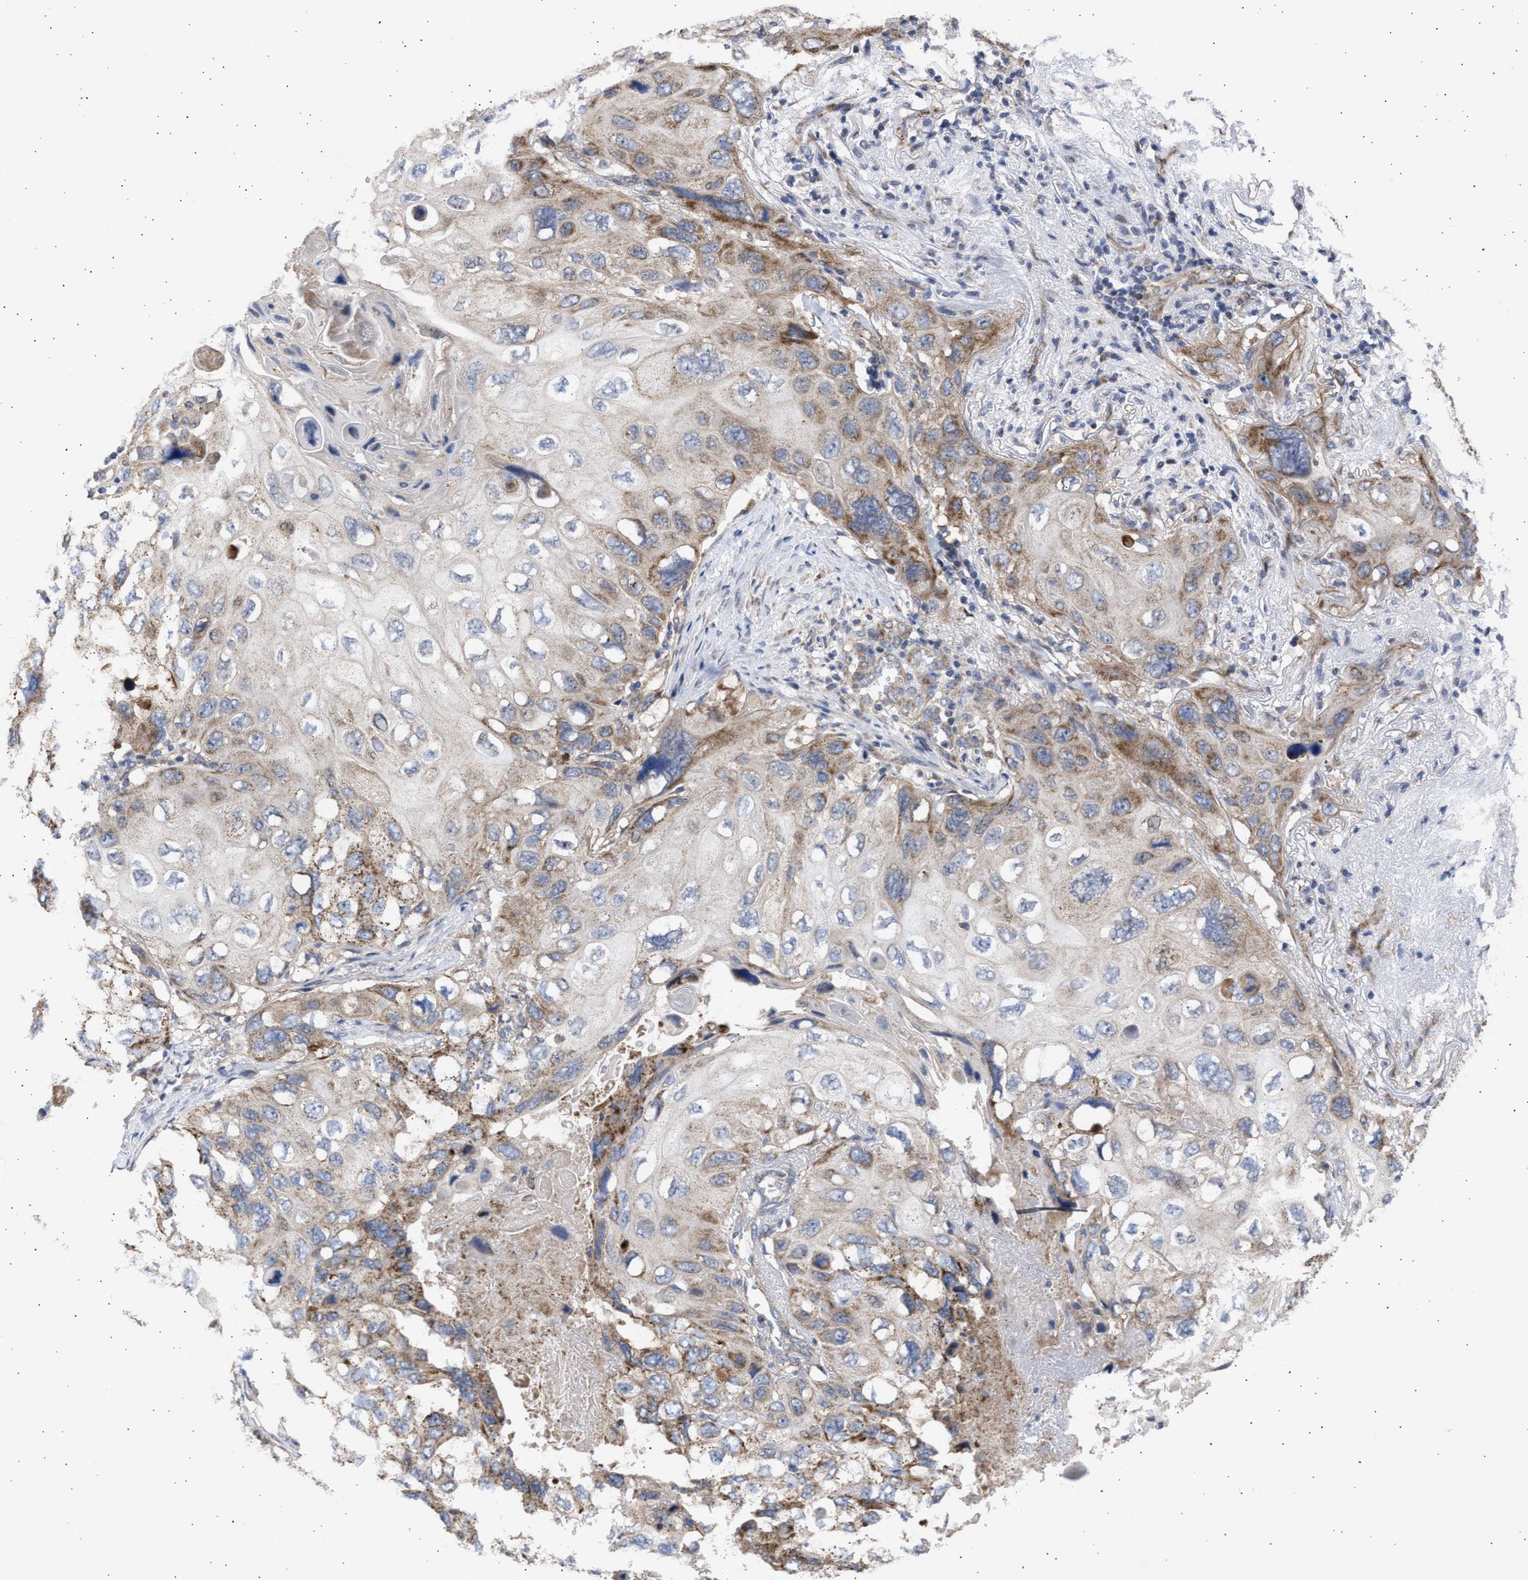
{"staining": {"intensity": "moderate", "quantity": "25%-75%", "location": "cytoplasmic/membranous"}, "tissue": "lung cancer", "cell_type": "Tumor cells", "image_type": "cancer", "snomed": [{"axis": "morphology", "description": "Squamous cell carcinoma, NOS"}, {"axis": "topography", "description": "Lung"}], "caption": "This image displays immunohistochemistry staining of lung cancer (squamous cell carcinoma), with medium moderate cytoplasmic/membranous positivity in approximately 25%-75% of tumor cells.", "gene": "TTC19", "patient": {"sex": "female", "age": 73}}